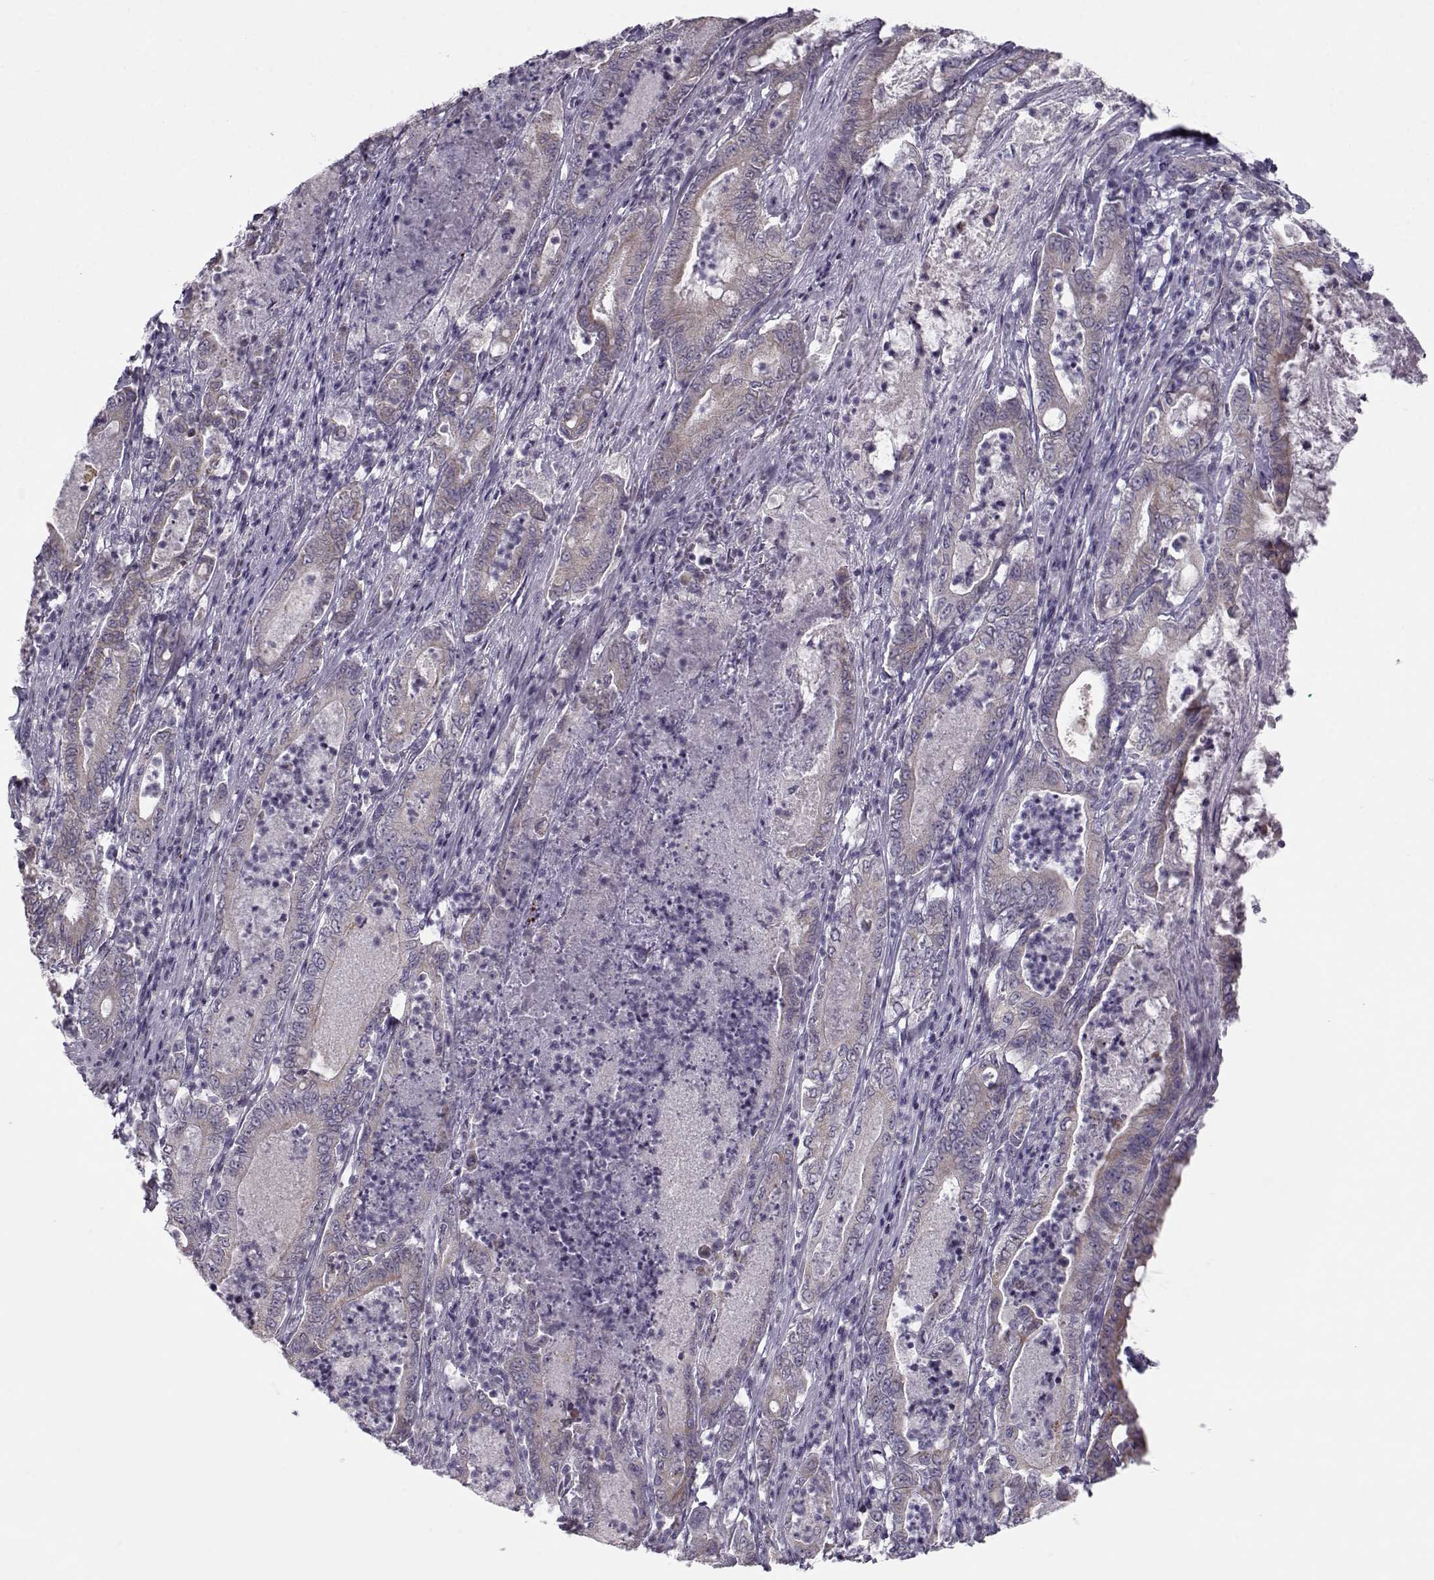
{"staining": {"intensity": "weak", "quantity": "<25%", "location": "cytoplasmic/membranous"}, "tissue": "pancreatic cancer", "cell_type": "Tumor cells", "image_type": "cancer", "snomed": [{"axis": "morphology", "description": "Adenocarcinoma, NOS"}, {"axis": "topography", "description": "Pancreas"}], "caption": "The photomicrograph exhibits no staining of tumor cells in pancreatic adenocarcinoma.", "gene": "KLF17", "patient": {"sex": "male", "age": 71}}